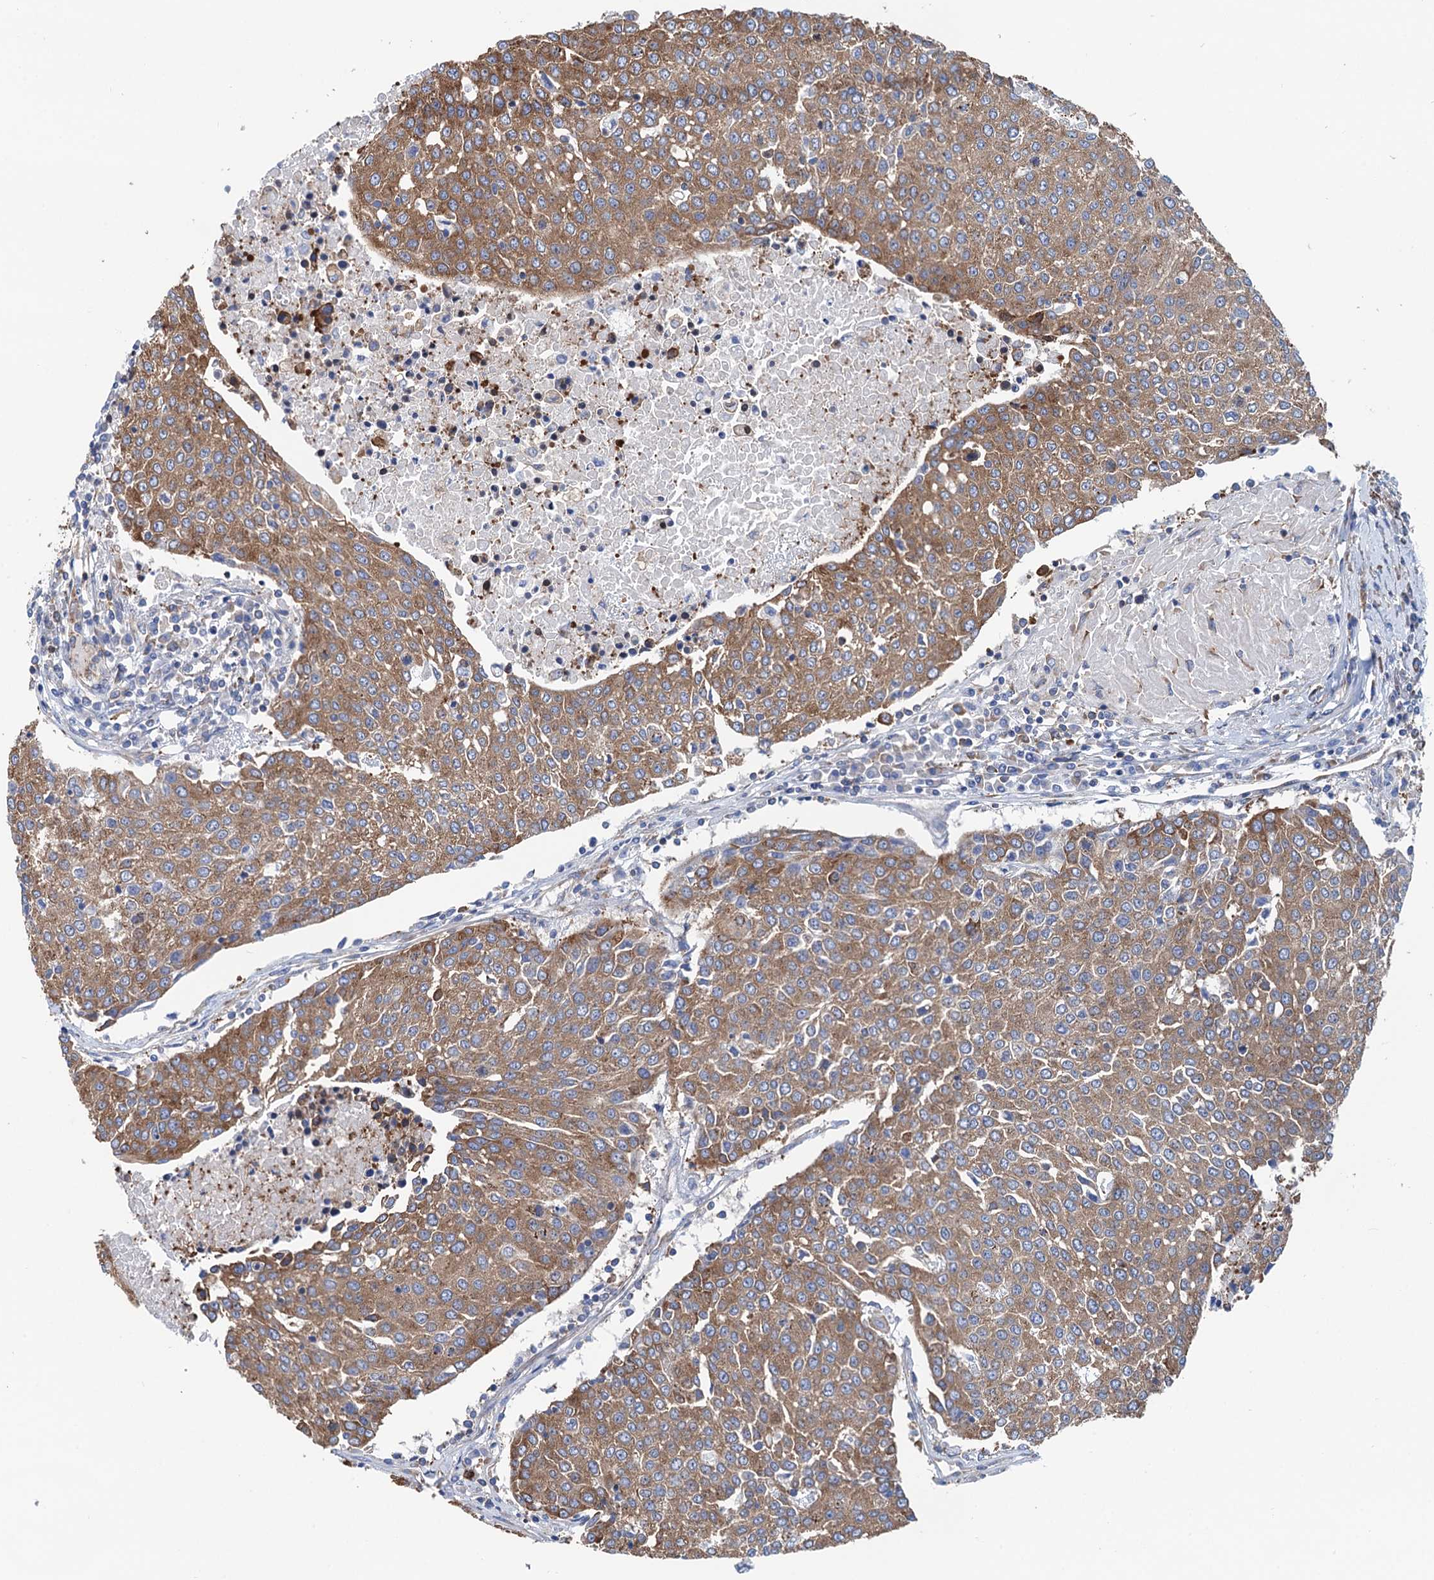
{"staining": {"intensity": "moderate", "quantity": ">75%", "location": "cytoplasmic/membranous"}, "tissue": "urothelial cancer", "cell_type": "Tumor cells", "image_type": "cancer", "snomed": [{"axis": "morphology", "description": "Urothelial carcinoma, High grade"}, {"axis": "topography", "description": "Urinary bladder"}], "caption": "Protein staining of urothelial carcinoma (high-grade) tissue demonstrates moderate cytoplasmic/membranous staining in about >75% of tumor cells.", "gene": "SLC12A7", "patient": {"sex": "female", "age": 85}}